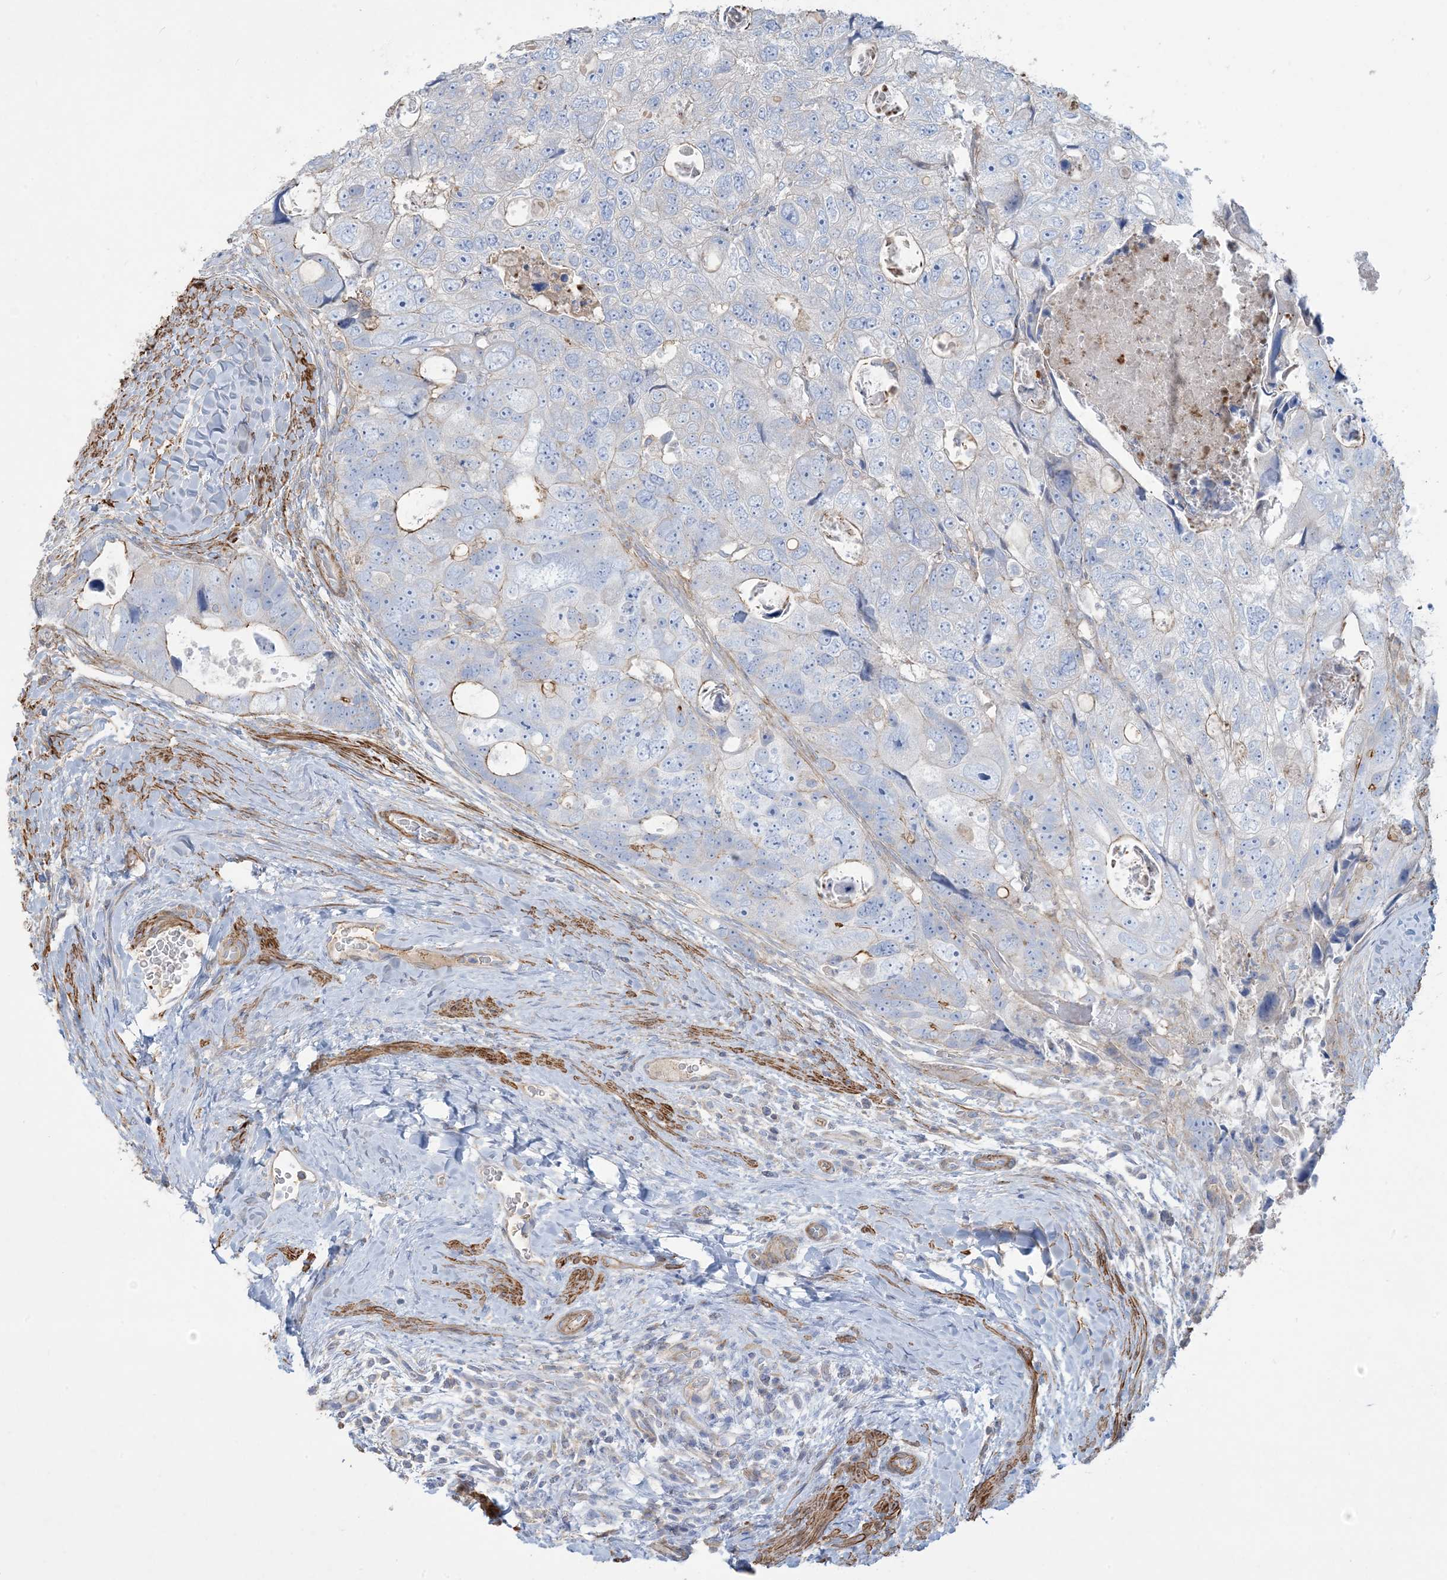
{"staining": {"intensity": "weak", "quantity": "<25%", "location": "cytoplasmic/membranous"}, "tissue": "colorectal cancer", "cell_type": "Tumor cells", "image_type": "cancer", "snomed": [{"axis": "morphology", "description": "Adenocarcinoma, NOS"}, {"axis": "topography", "description": "Rectum"}], "caption": "Colorectal cancer stained for a protein using immunohistochemistry reveals no staining tumor cells.", "gene": "GTF3C2", "patient": {"sex": "male", "age": 59}}